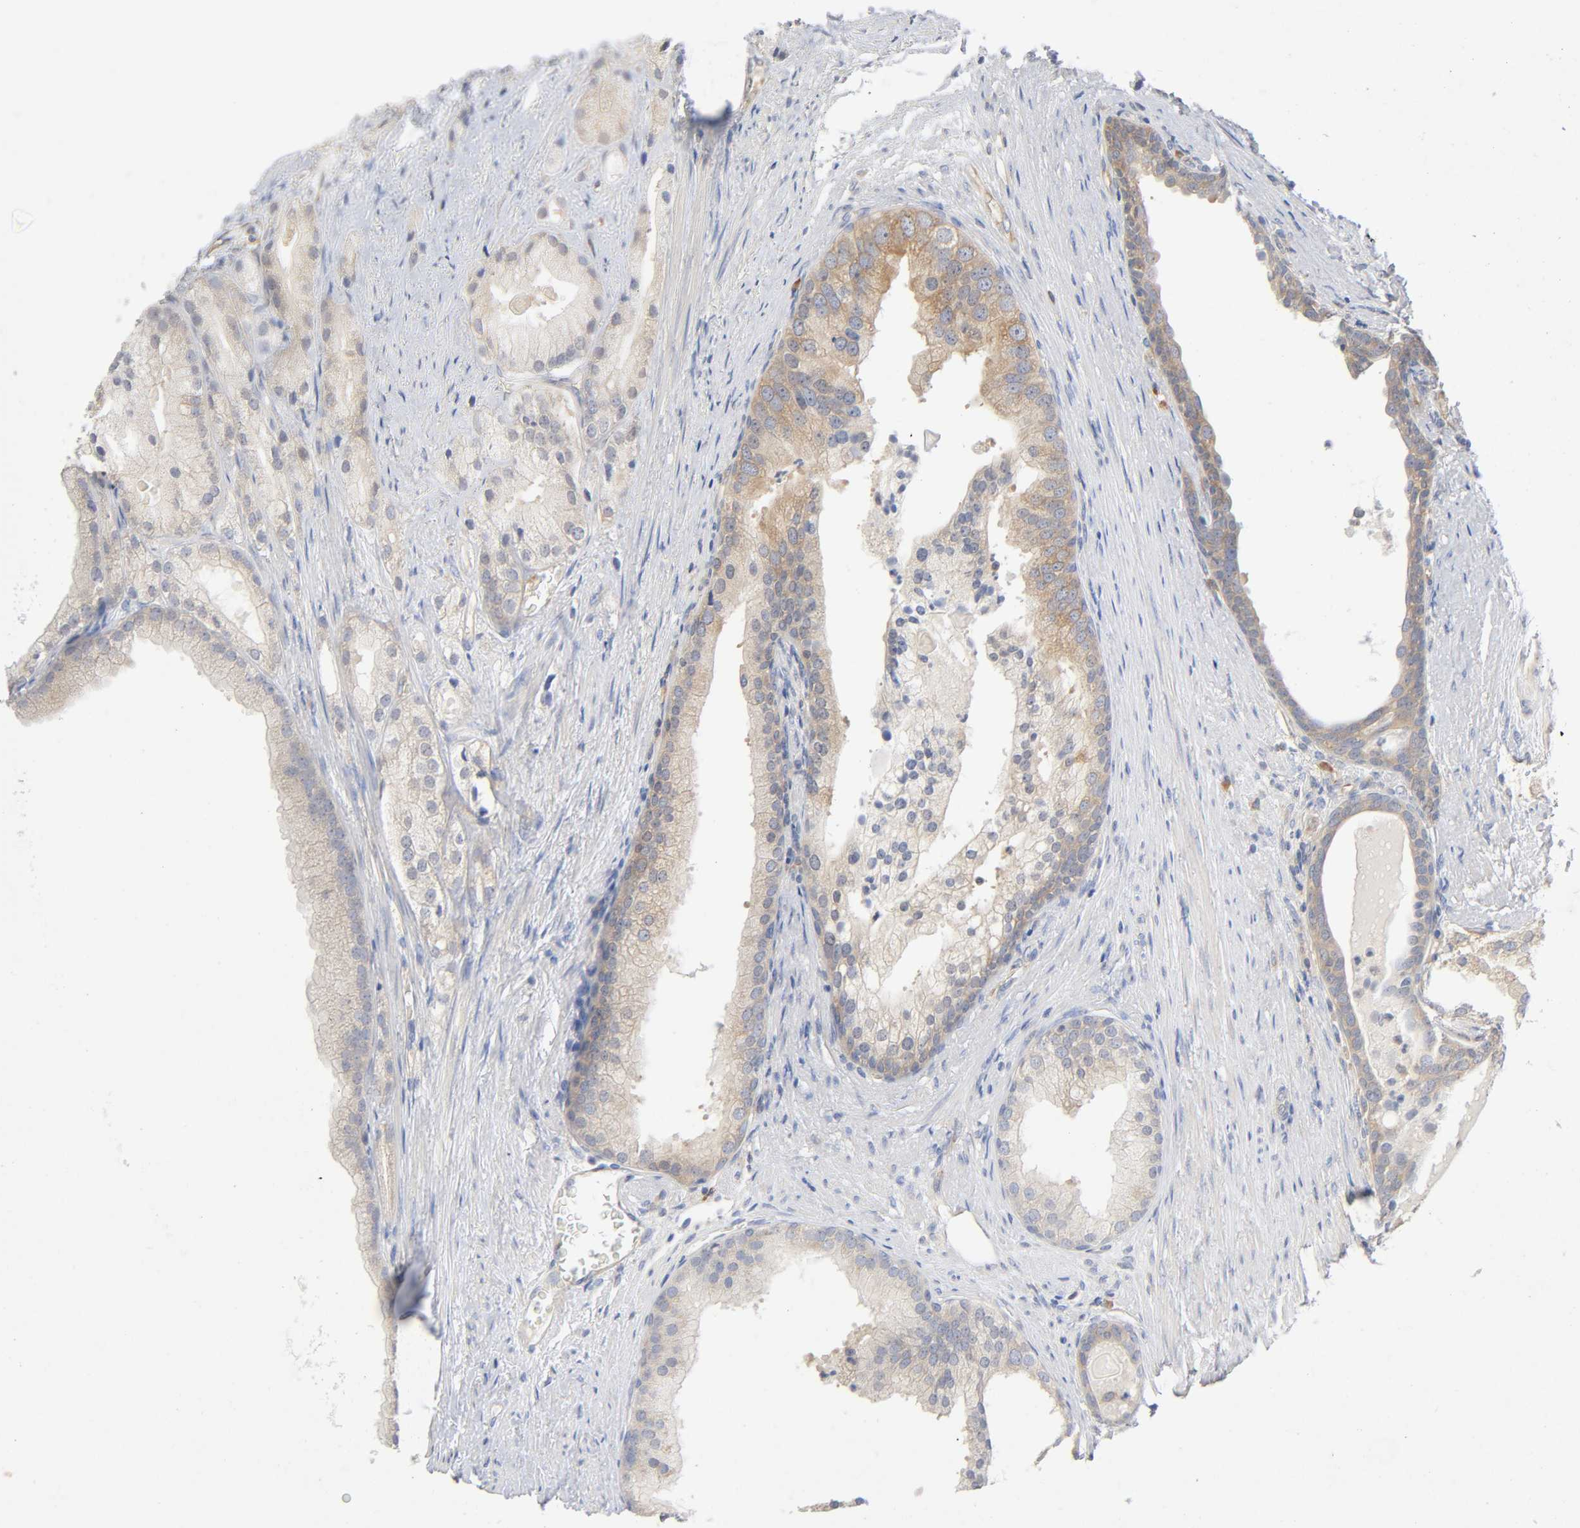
{"staining": {"intensity": "weak", "quantity": ">75%", "location": "cytoplasmic/membranous"}, "tissue": "prostate cancer", "cell_type": "Tumor cells", "image_type": "cancer", "snomed": [{"axis": "morphology", "description": "Adenocarcinoma, Low grade"}, {"axis": "topography", "description": "Prostate"}], "caption": "Adenocarcinoma (low-grade) (prostate) stained for a protein displays weak cytoplasmic/membranous positivity in tumor cells.", "gene": "SCHIP1", "patient": {"sex": "male", "age": 69}}